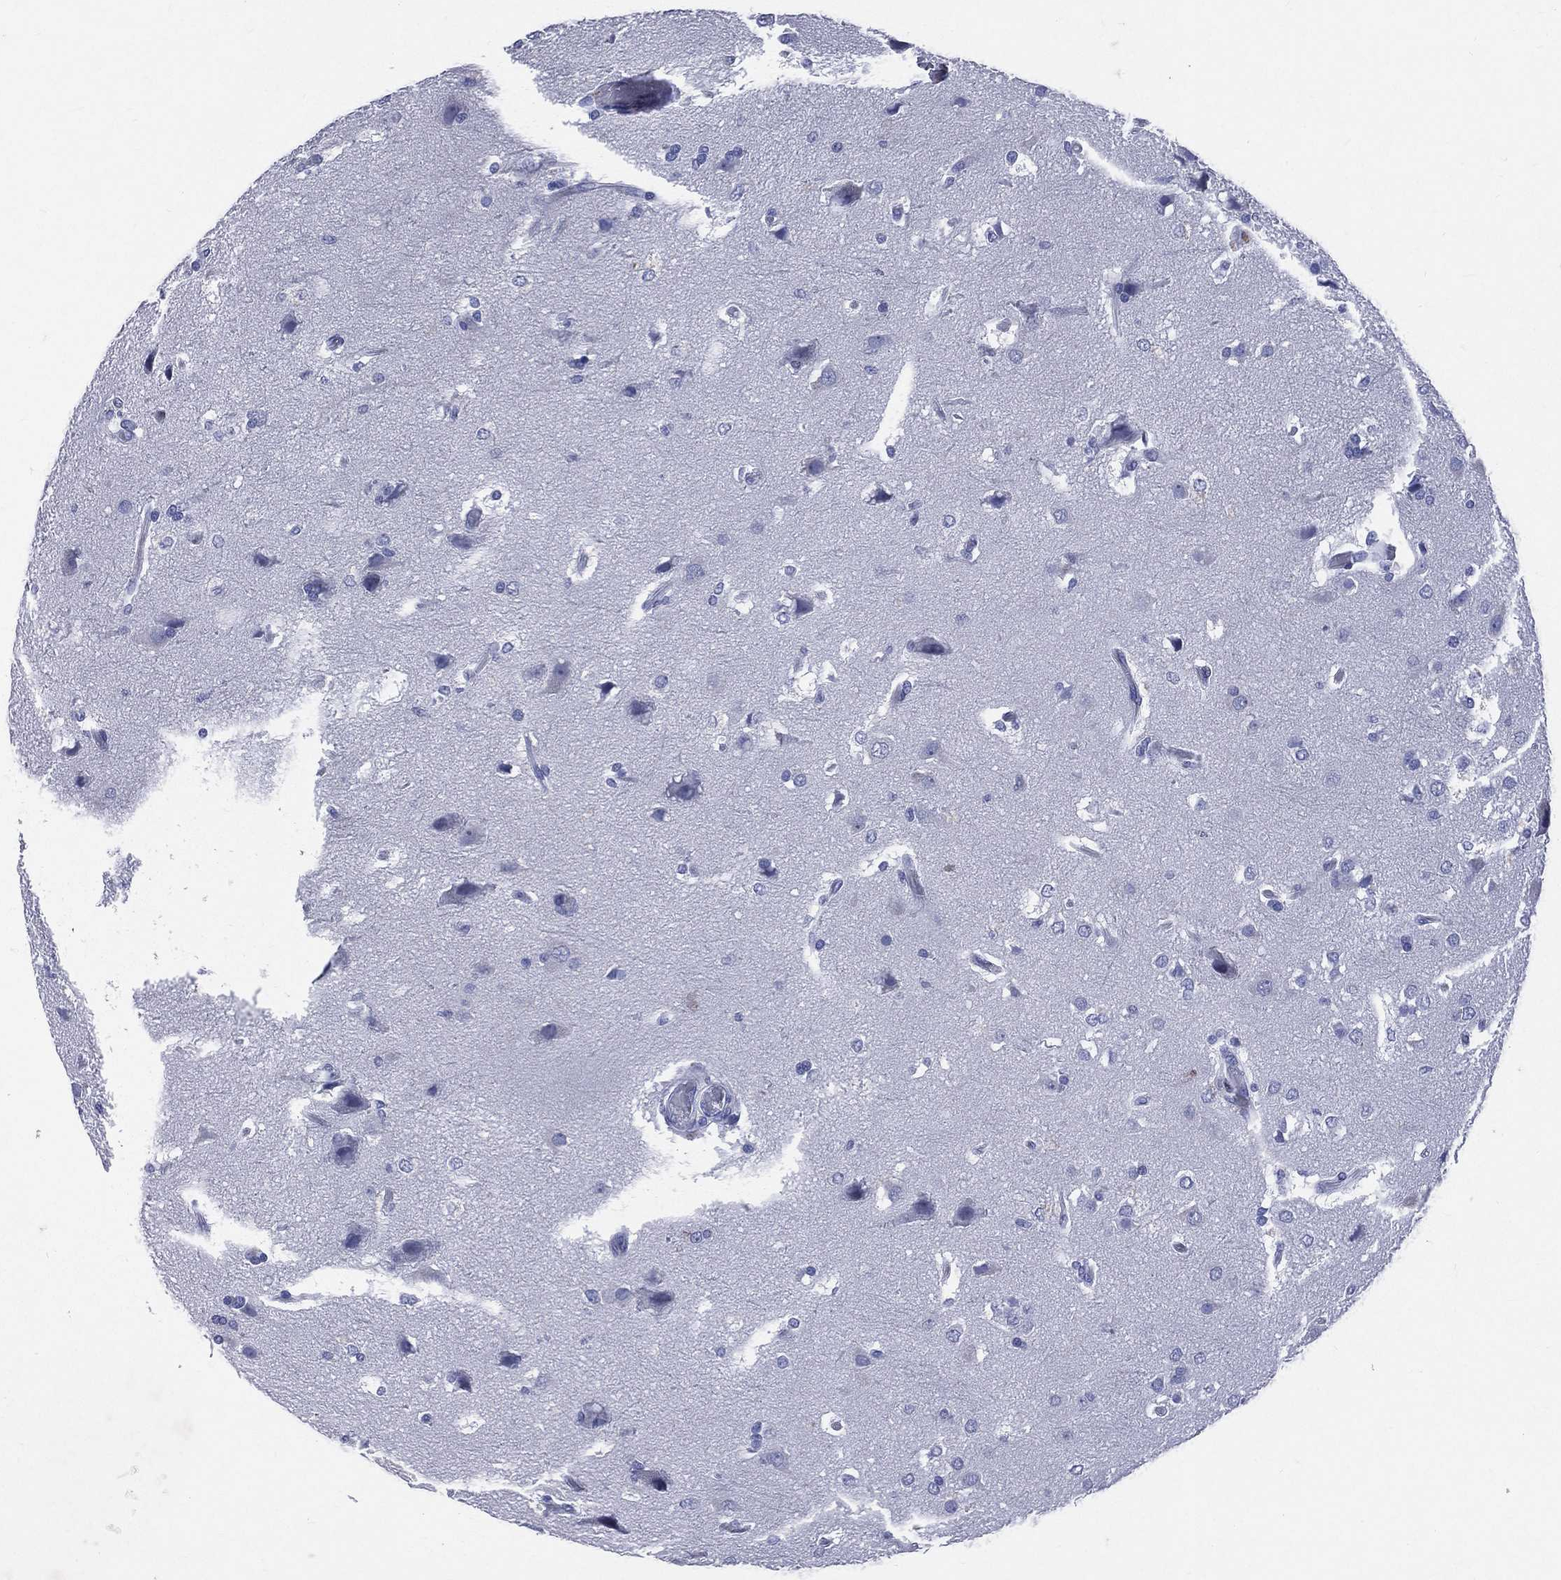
{"staining": {"intensity": "negative", "quantity": "none", "location": "none"}, "tissue": "glioma", "cell_type": "Tumor cells", "image_type": "cancer", "snomed": [{"axis": "morphology", "description": "Glioma, malignant, High grade"}, {"axis": "topography", "description": "Brain"}], "caption": "There is no significant positivity in tumor cells of malignant high-grade glioma.", "gene": "CYLC1", "patient": {"sex": "female", "age": 63}}